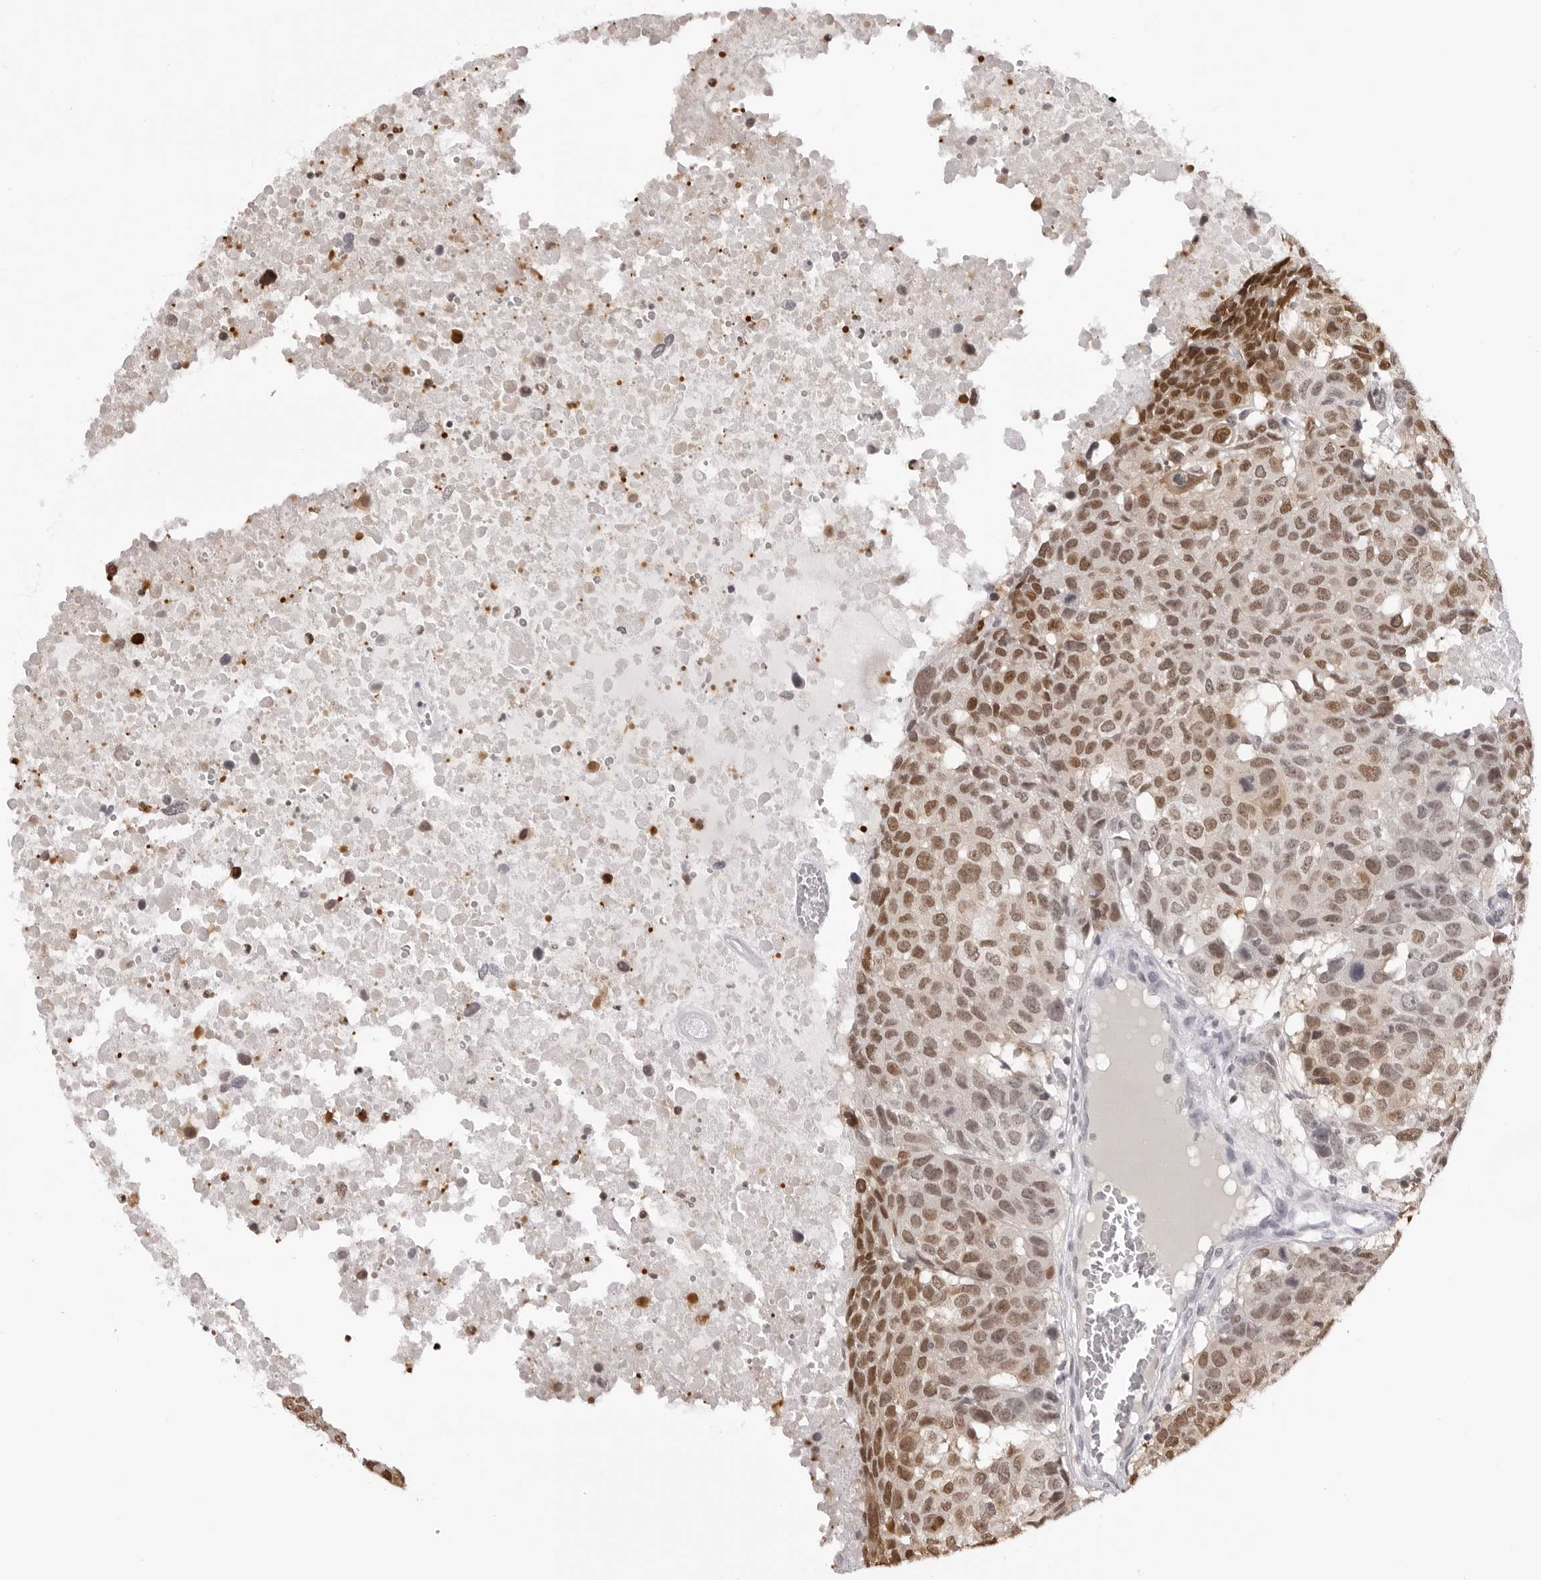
{"staining": {"intensity": "moderate", "quantity": ">75%", "location": "nuclear"}, "tissue": "head and neck cancer", "cell_type": "Tumor cells", "image_type": "cancer", "snomed": [{"axis": "morphology", "description": "Squamous cell carcinoma, NOS"}, {"axis": "topography", "description": "Head-Neck"}], "caption": "Immunohistochemistry (IHC) image of neoplastic tissue: human head and neck cancer (squamous cell carcinoma) stained using immunohistochemistry (IHC) exhibits medium levels of moderate protein expression localized specifically in the nuclear of tumor cells, appearing as a nuclear brown color.", "gene": "HSPA4", "patient": {"sex": "male", "age": 66}}